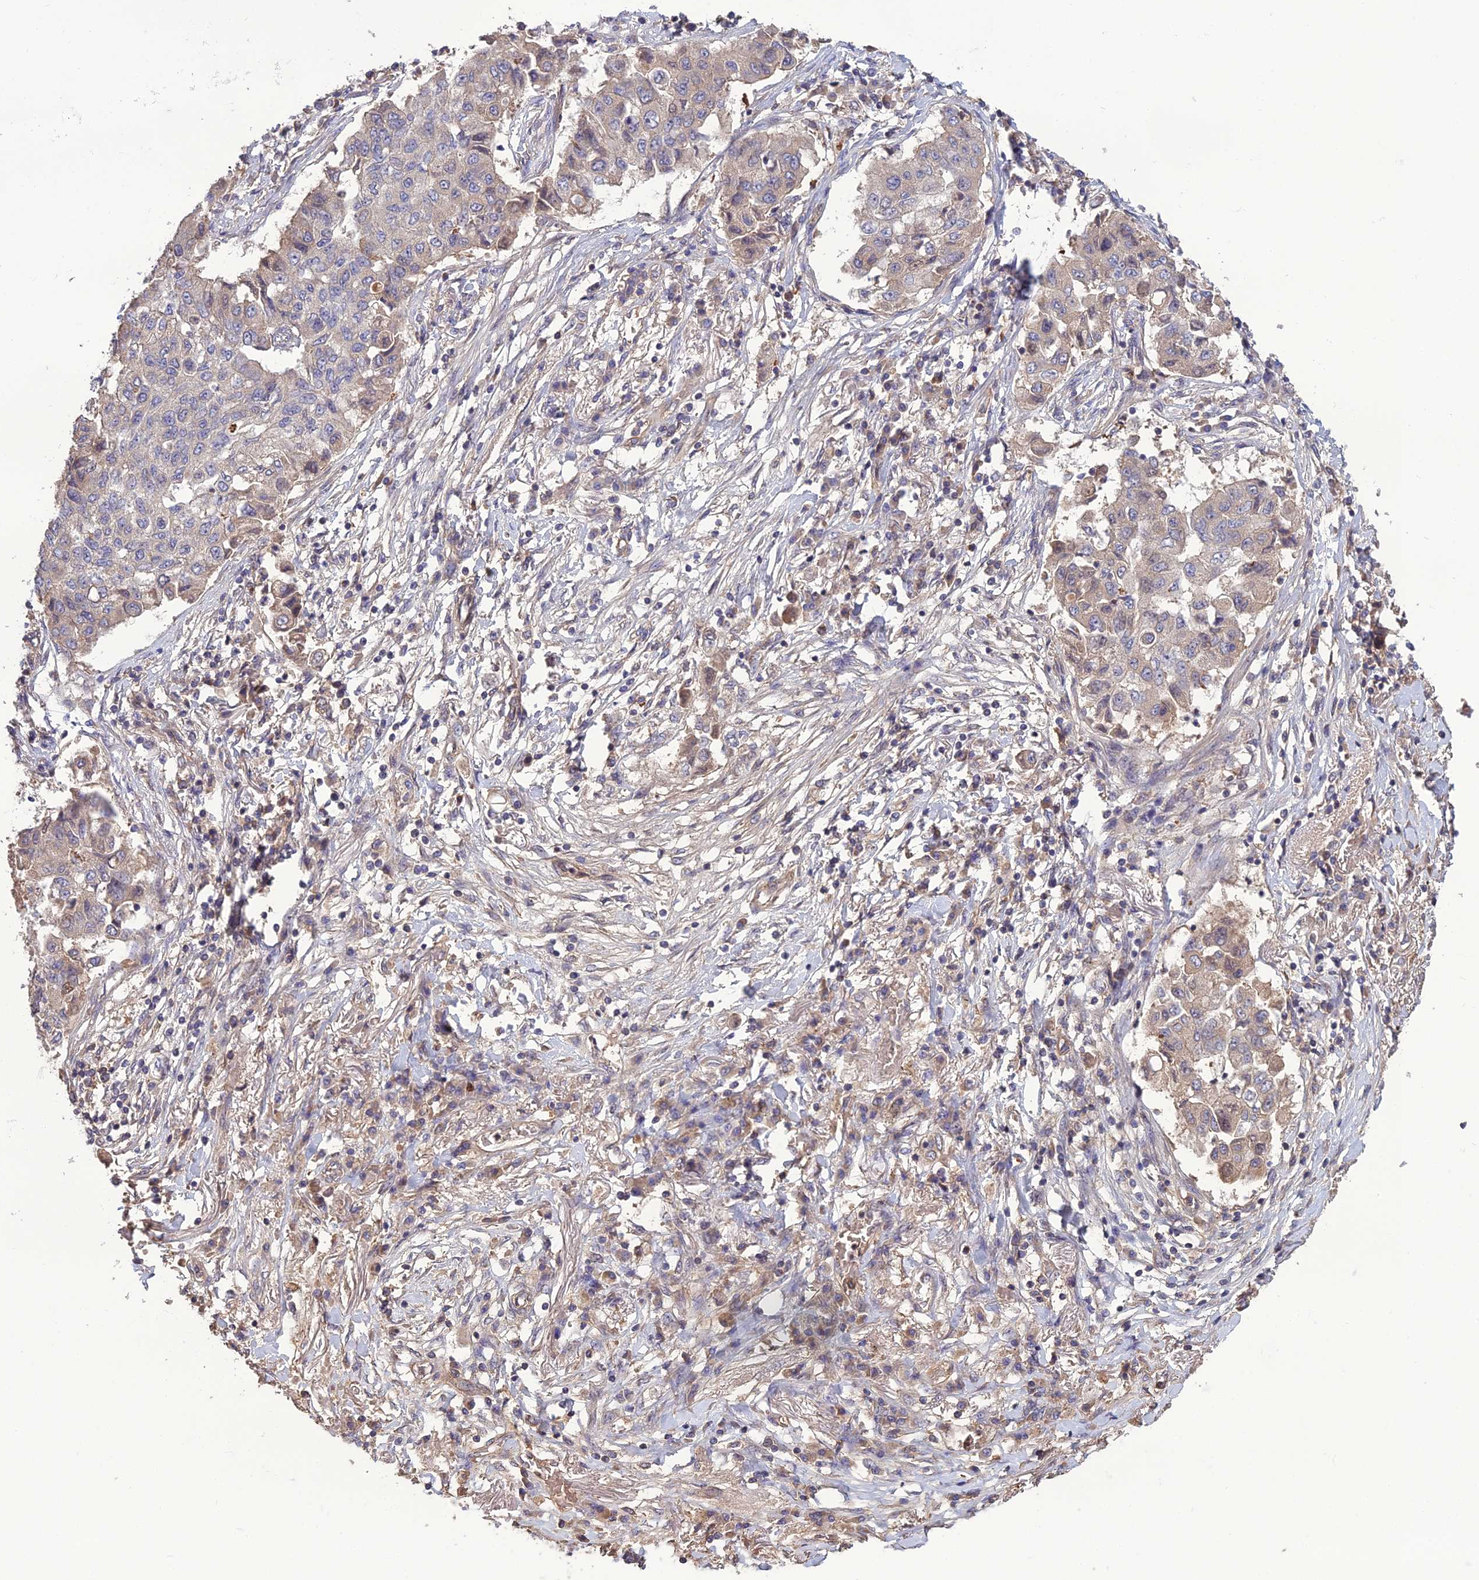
{"staining": {"intensity": "negative", "quantity": "none", "location": "none"}, "tissue": "lung cancer", "cell_type": "Tumor cells", "image_type": "cancer", "snomed": [{"axis": "morphology", "description": "Squamous cell carcinoma, NOS"}, {"axis": "topography", "description": "Lung"}], "caption": "This is a histopathology image of immunohistochemistry staining of lung squamous cell carcinoma, which shows no positivity in tumor cells.", "gene": "GALR2", "patient": {"sex": "male", "age": 74}}